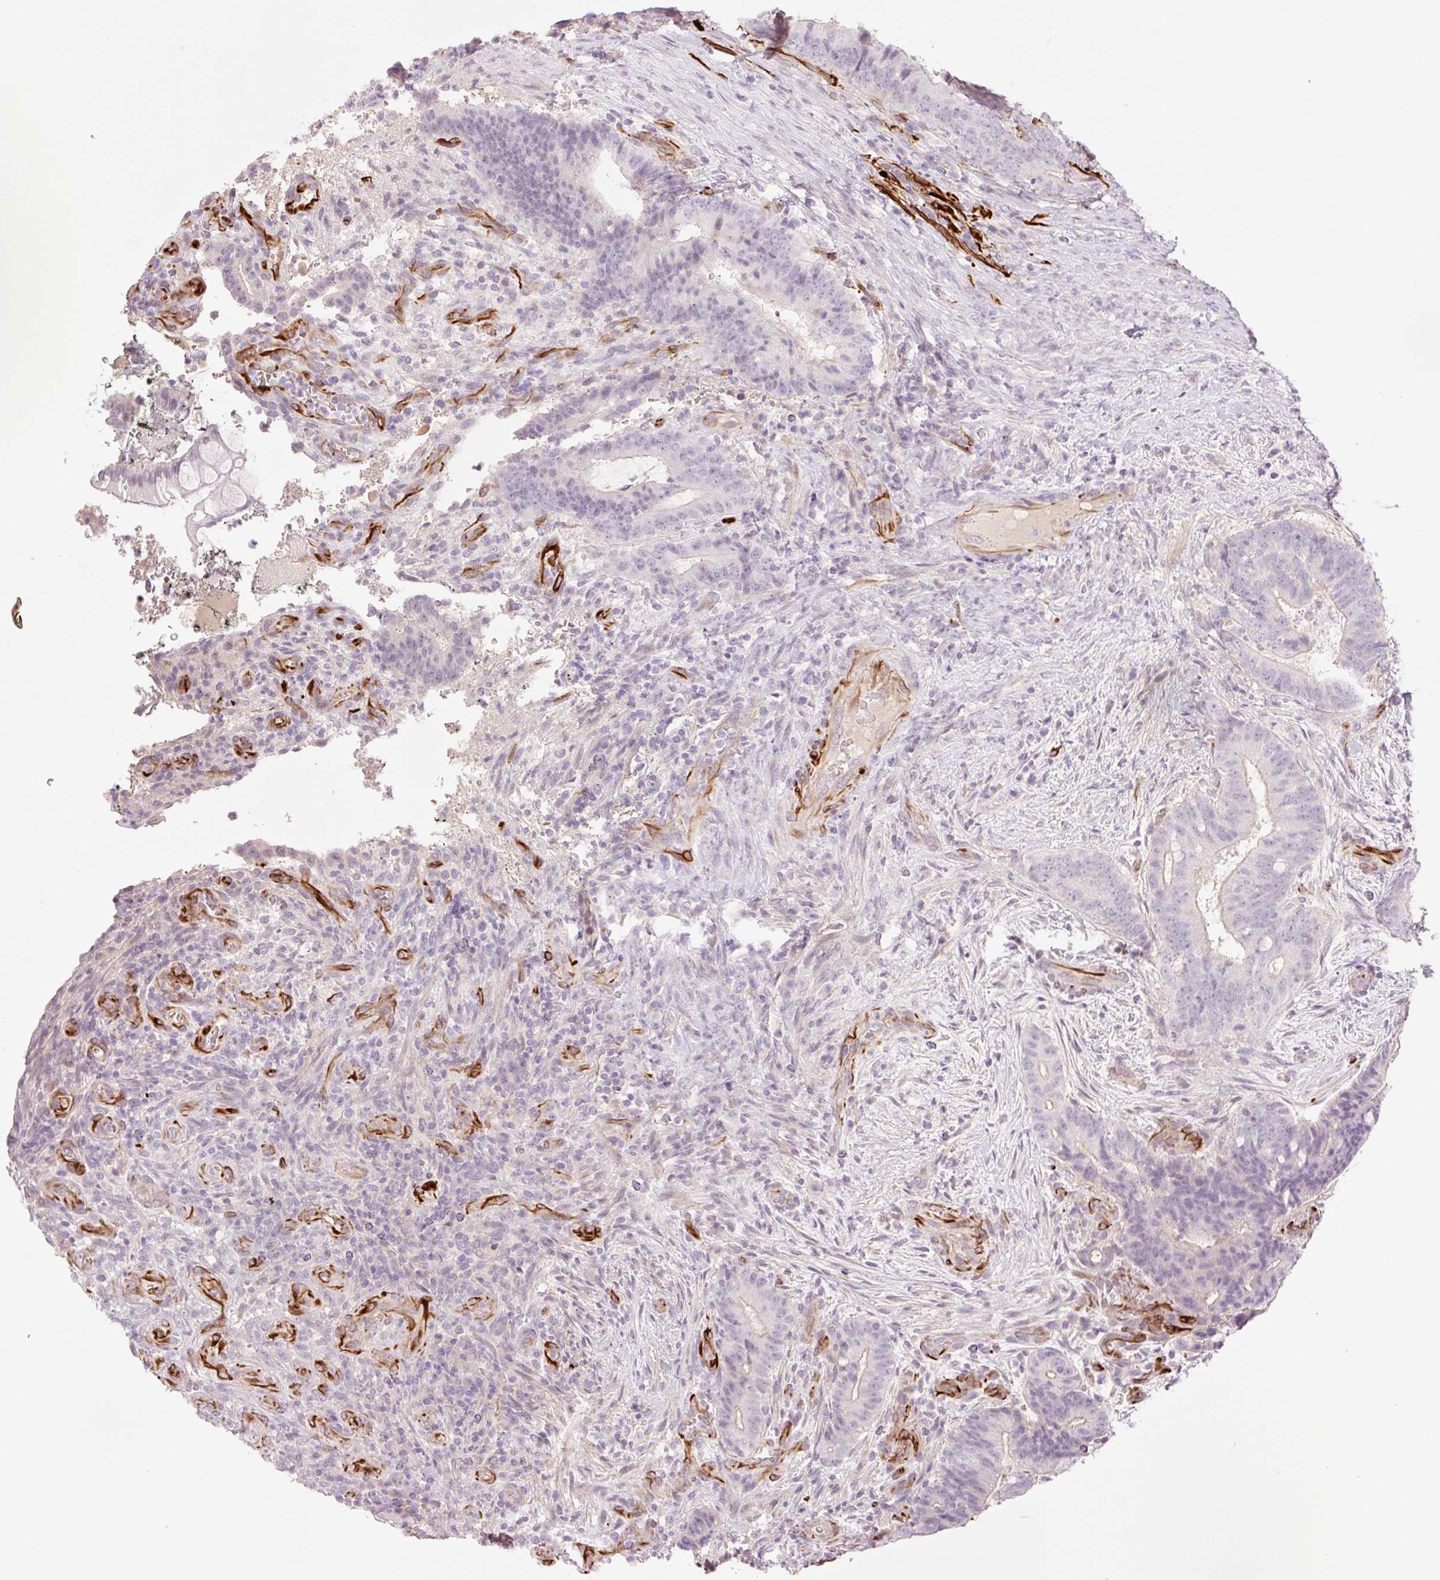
{"staining": {"intensity": "weak", "quantity": "<25%", "location": "cytoplasmic/membranous,nuclear"}, "tissue": "colorectal cancer", "cell_type": "Tumor cells", "image_type": "cancer", "snomed": [{"axis": "morphology", "description": "Adenocarcinoma, NOS"}, {"axis": "topography", "description": "Colon"}], "caption": "Immunohistochemistry micrograph of neoplastic tissue: adenocarcinoma (colorectal) stained with DAB exhibits no significant protein expression in tumor cells.", "gene": "ZFYVE21", "patient": {"sex": "female", "age": 43}}